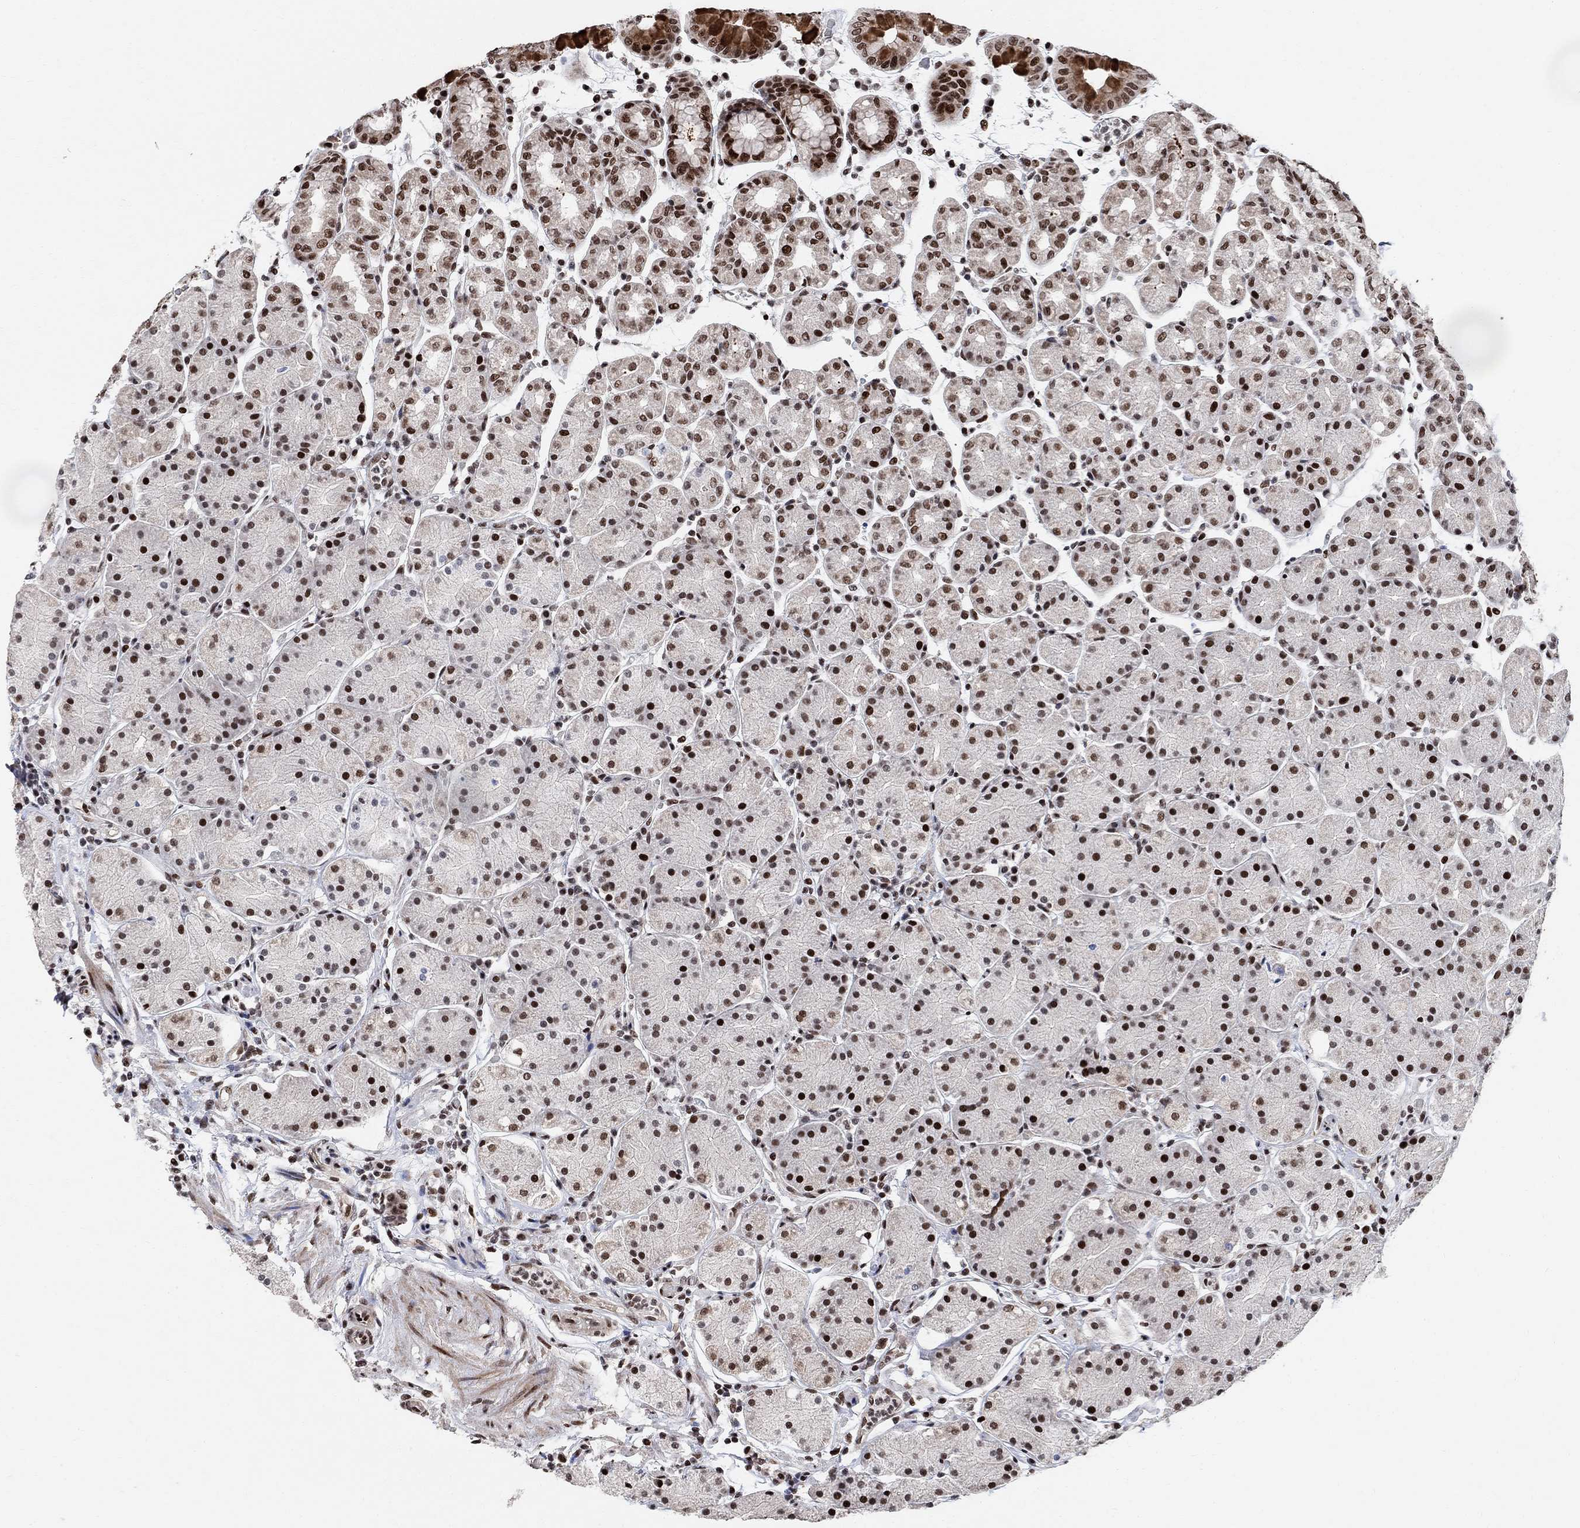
{"staining": {"intensity": "strong", "quantity": "25%-75%", "location": "cytoplasmic/membranous,nuclear"}, "tissue": "stomach", "cell_type": "Glandular cells", "image_type": "normal", "snomed": [{"axis": "morphology", "description": "Normal tissue, NOS"}, {"axis": "topography", "description": "Stomach"}], "caption": "About 25%-75% of glandular cells in normal stomach demonstrate strong cytoplasmic/membranous,nuclear protein expression as visualized by brown immunohistochemical staining.", "gene": "E4F1", "patient": {"sex": "male", "age": 54}}